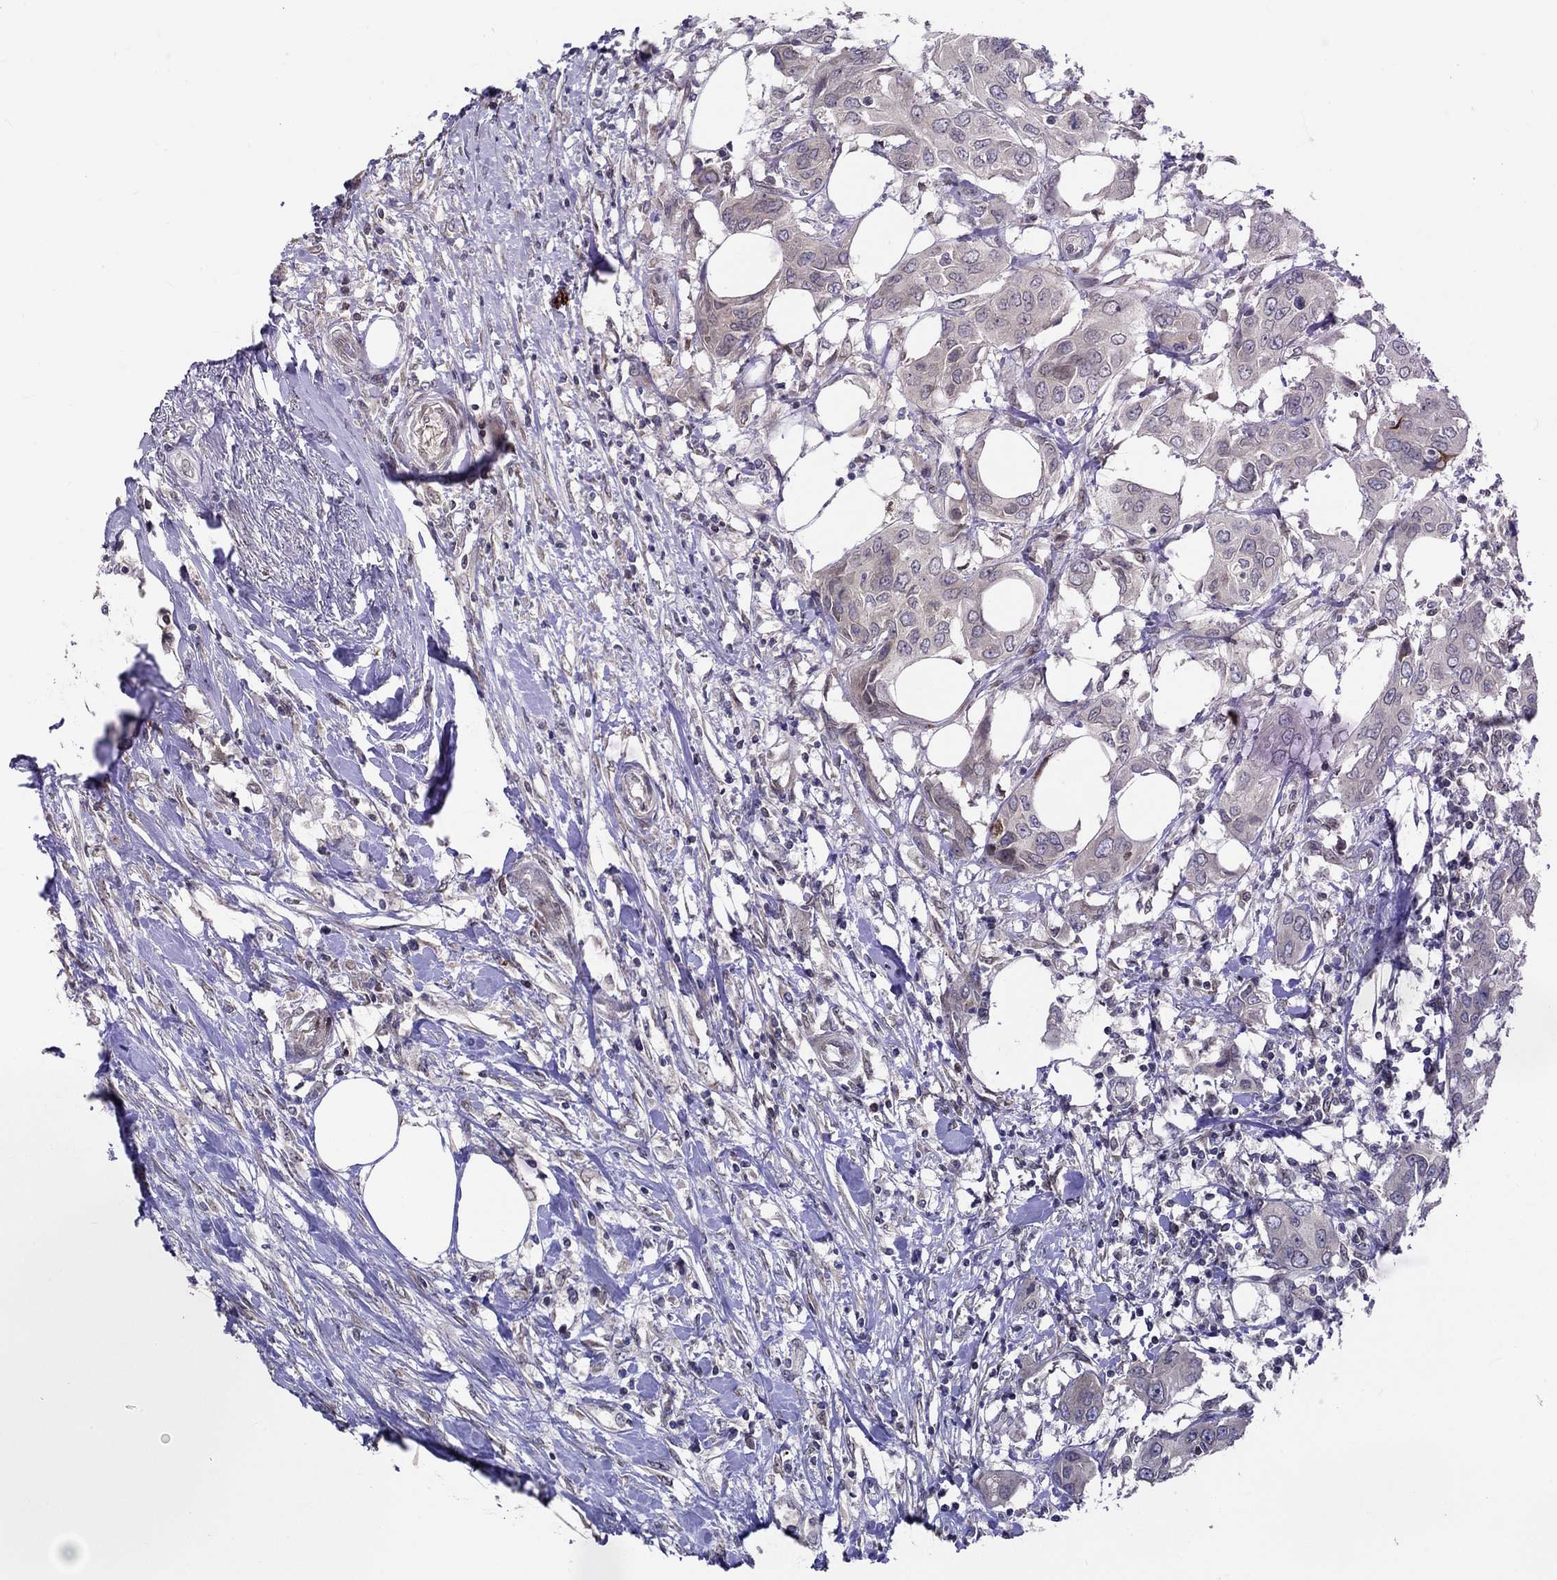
{"staining": {"intensity": "negative", "quantity": "none", "location": "none"}, "tissue": "urothelial cancer", "cell_type": "Tumor cells", "image_type": "cancer", "snomed": [{"axis": "morphology", "description": "Urothelial carcinoma, NOS"}, {"axis": "morphology", "description": "Urothelial carcinoma, High grade"}, {"axis": "topography", "description": "Urinary bladder"}], "caption": "Human urothelial cancer stained for a protein using immunohistochemistry shows no expression in tumor cells.", "gene": "CETN3", "patient": {"sex": "male", "age": 63}}